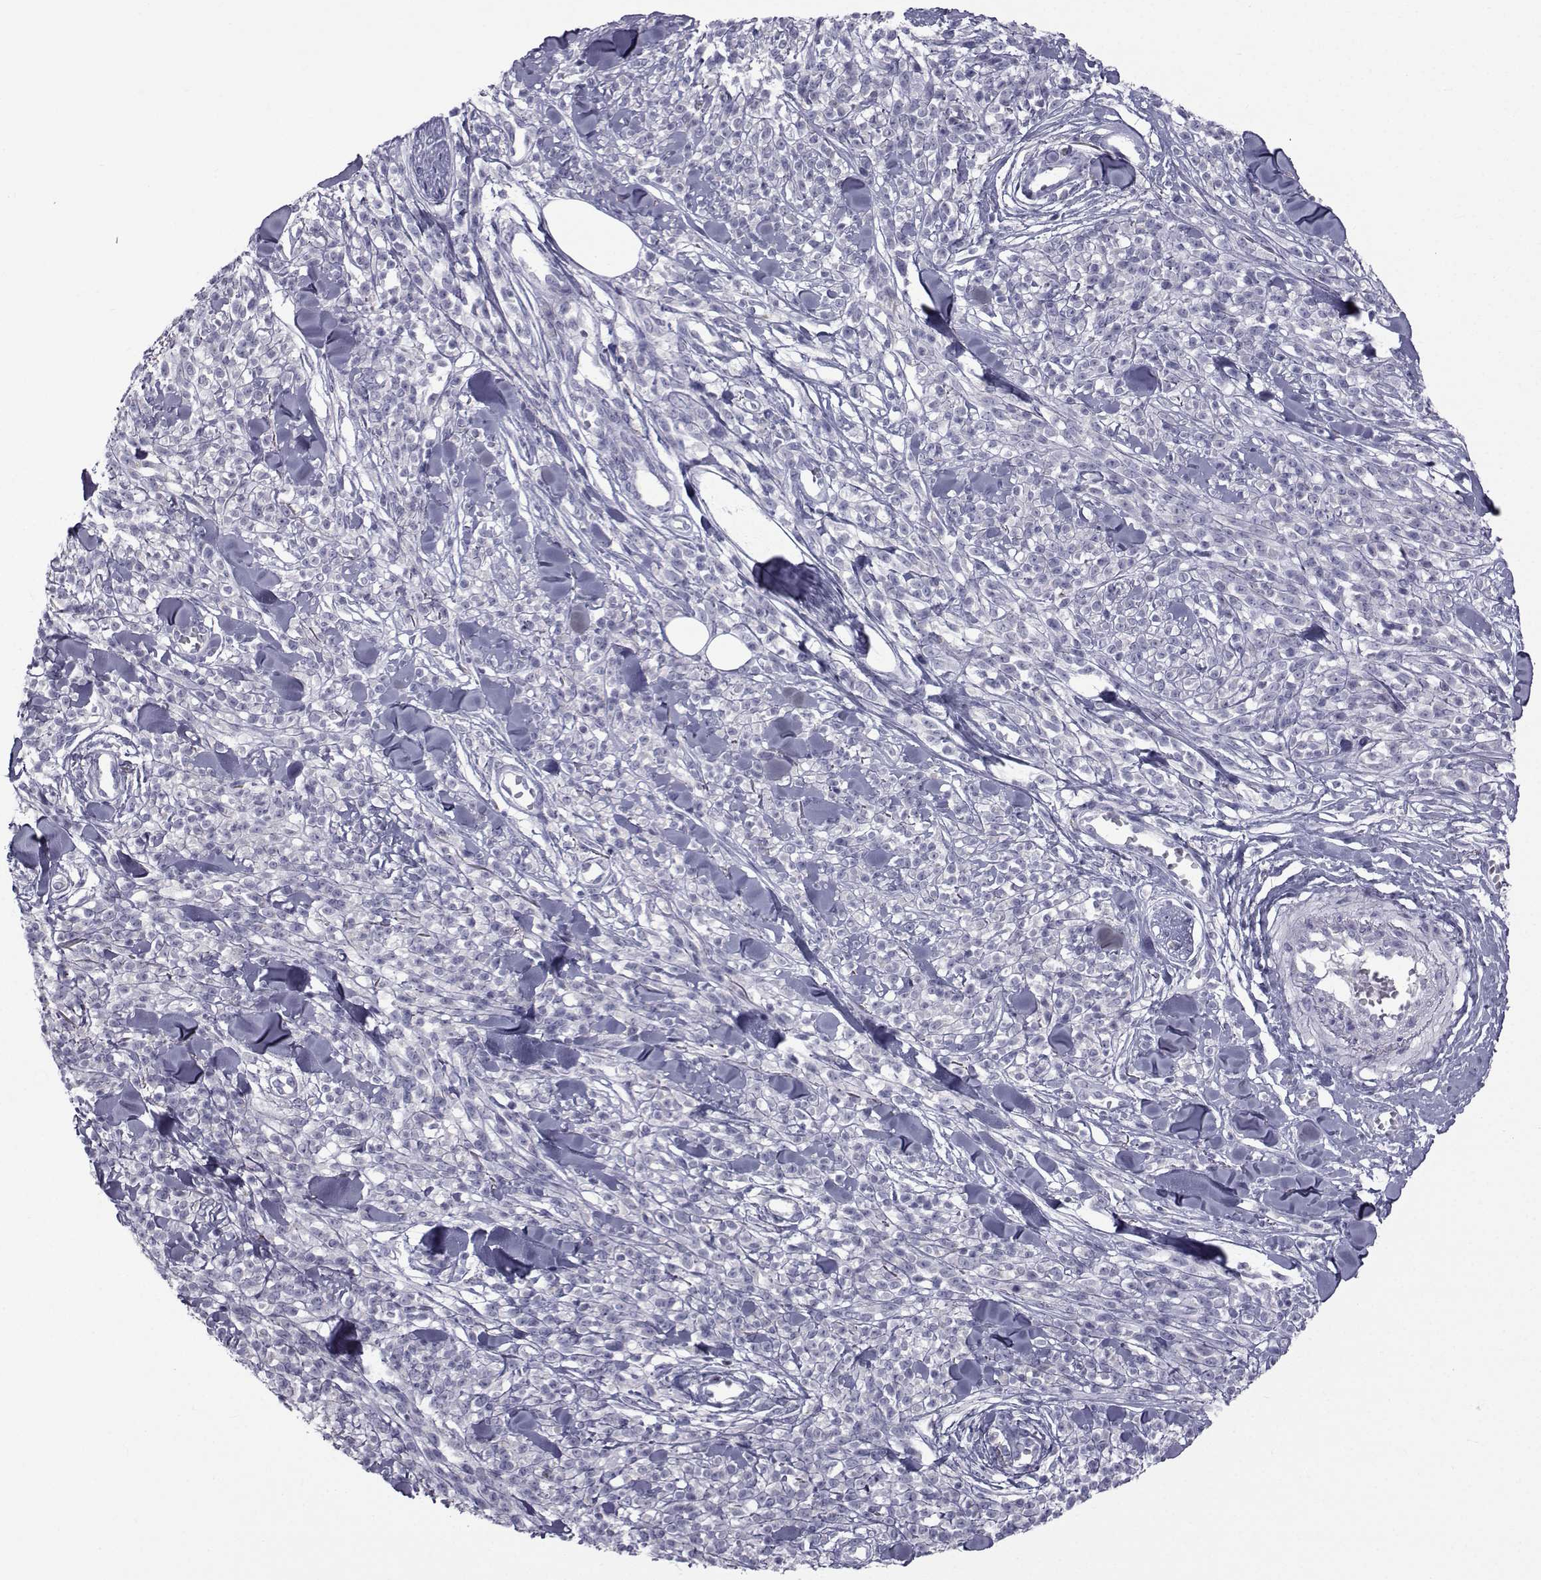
{"staining": {"intensity": "negative", "quantity": "none", "location": "none"}, "tissue": "melanoma", "cell_type": "Tumor cells", "image_type": "cancer", "snomed": [{"axis": "morphology", "description": "Malignant melanoma, NOS"}, {"axis": "topography", "description": "Skin"}, {"axis": "topography", "description": "Skin of trunk"}], "caption": "Tumor cells are negative for brown protein staining in malignant melanoma.", "gene": "FDXR", "patient": {"sex": "male", "age": 74}}